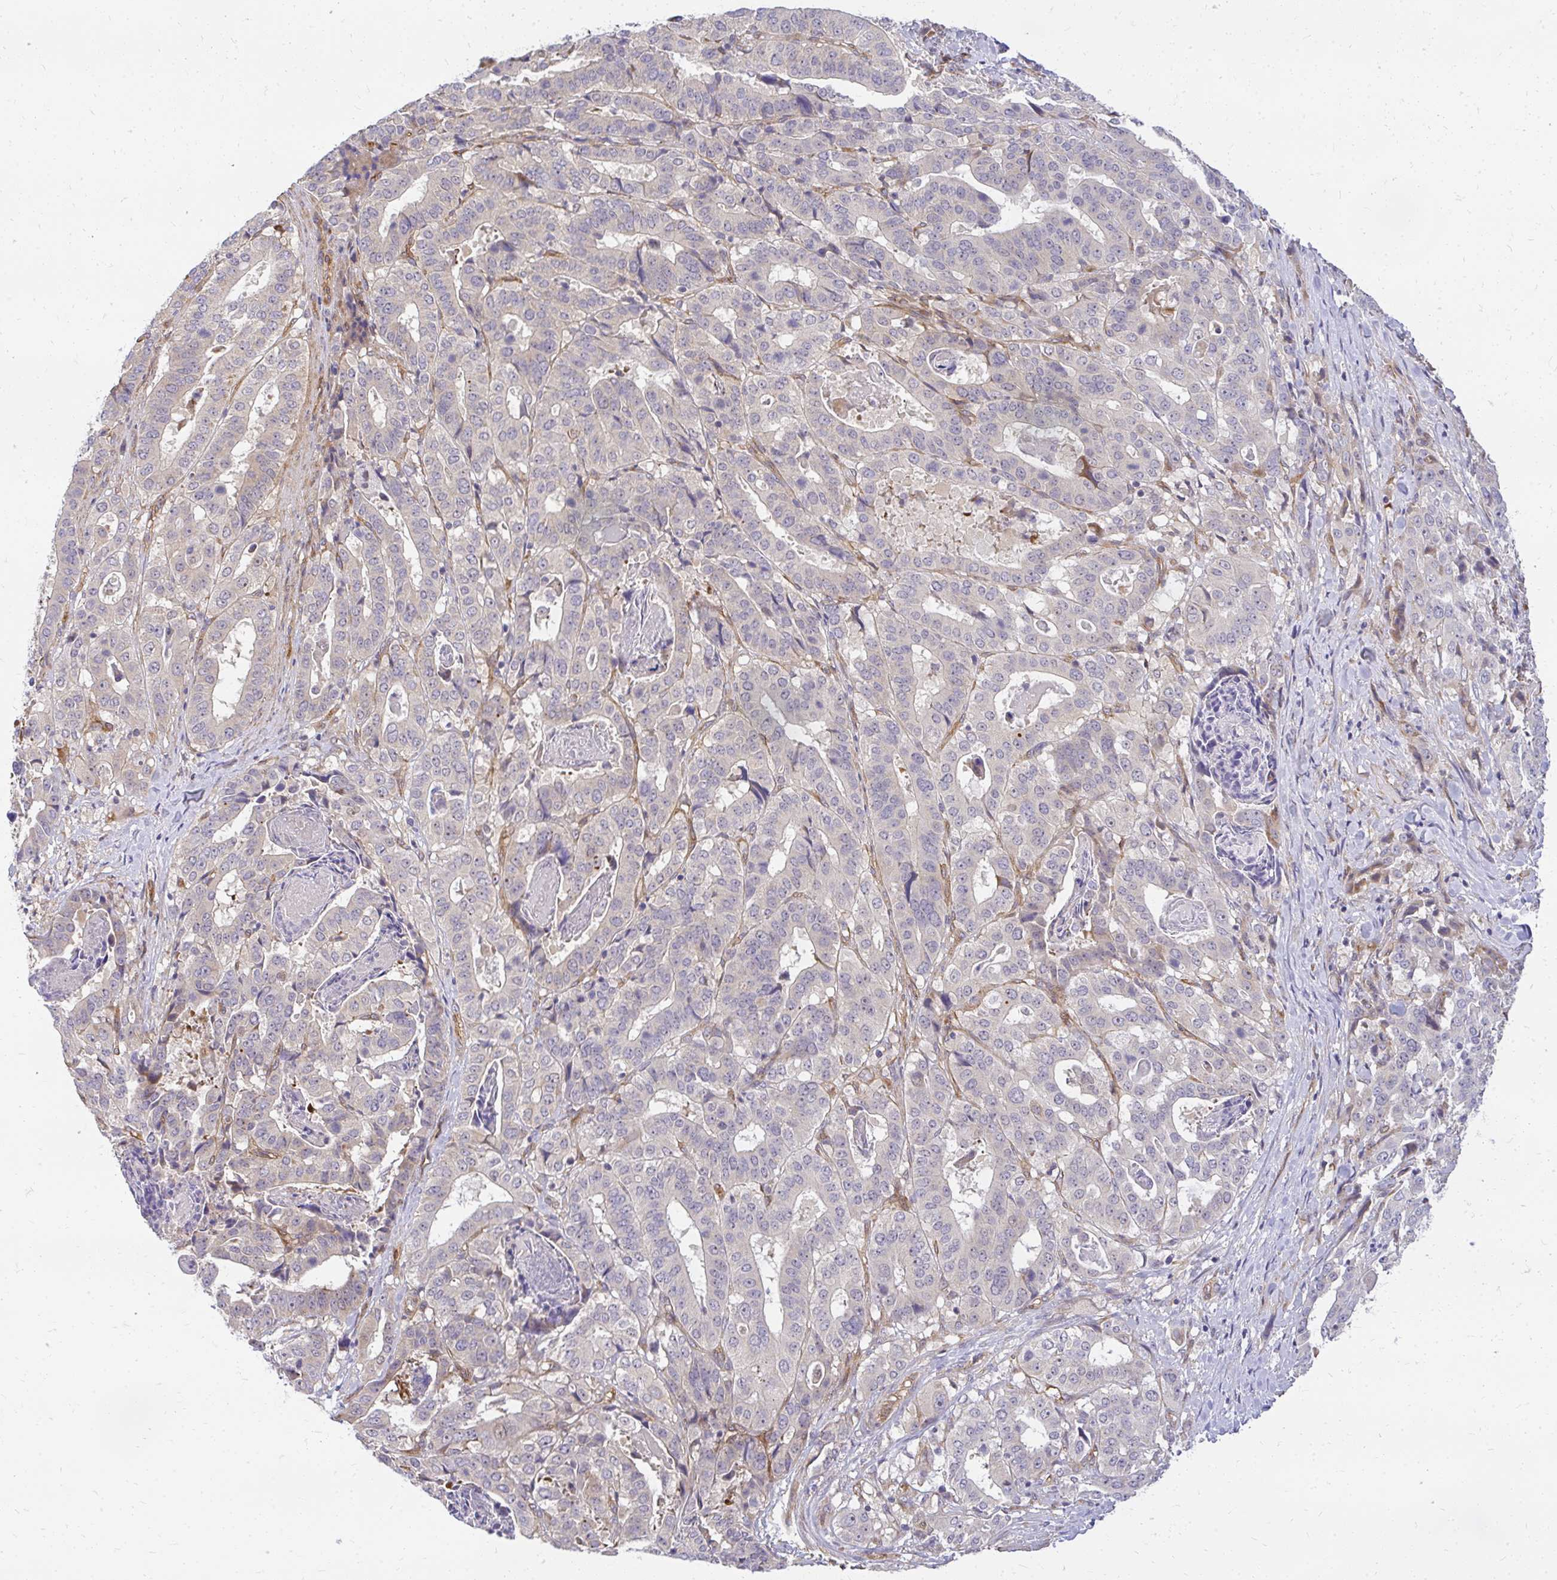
{"staining": {"intensity": "negative", "quantity": "none", "location": "none"}, "tissue": "stomach cancer", "cell_type": "Tumor cells", "image_type": "cancer", "snomed": [{"axis": "morphology", "description": "Adenocarcinoma, NOS"}, {"axis": "topography", "description": "Stomach"}], "caption": "An image of adenocarcinoma (stomach) stained for a protein displays no brown staining in tumor cells.", "gene": "RSKR", "patient": {"sex": "male", "age": 48}}